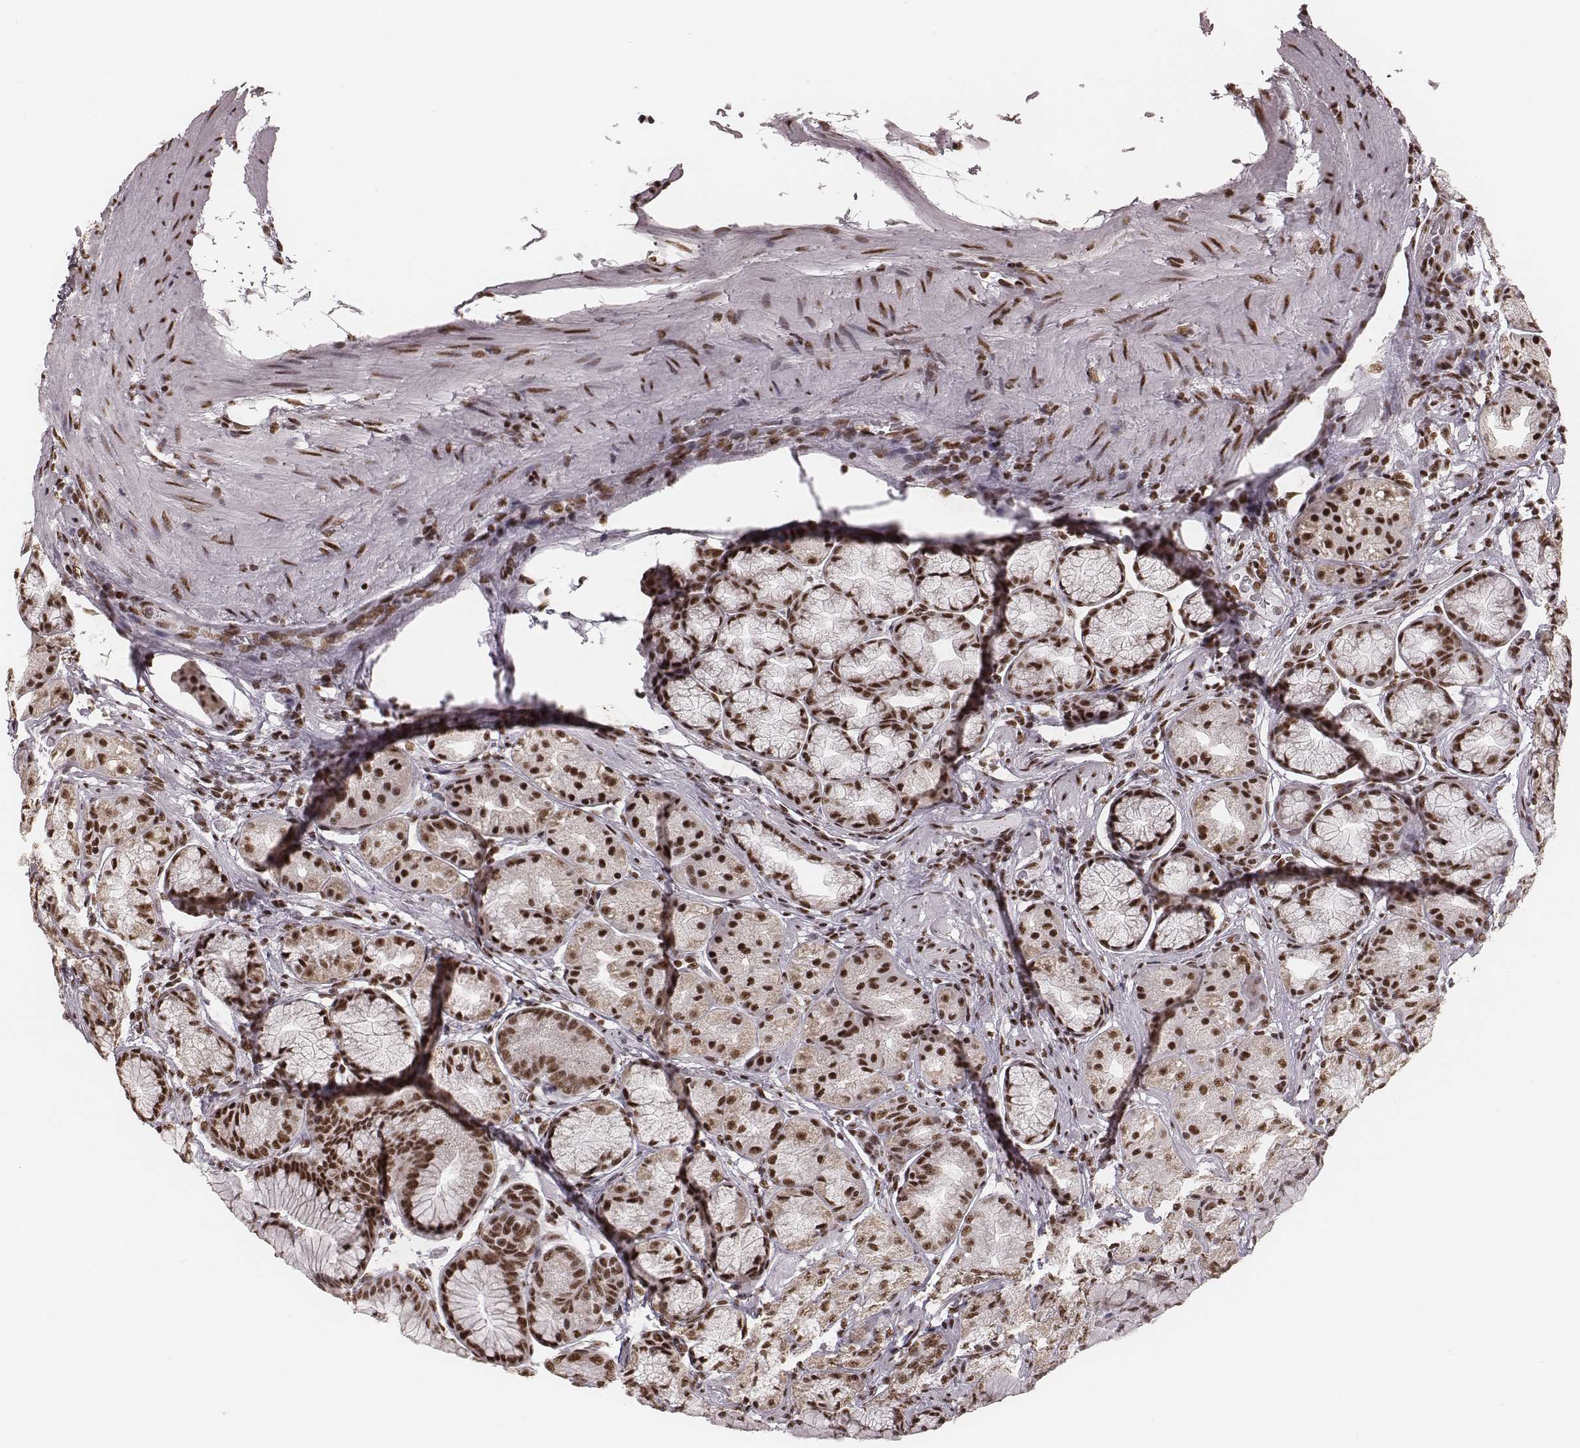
{"staining": {"intensity": "strong", "quantity": ">75%", "location": "nuclear"}, "tissue": "stomach", "cell_type": "Glandular cells", "image_type": "normal", "snomed": [{"axis": "morphology", "description": "Normal tissue, NOS"}, {"axis": "morphology", "description": "Adenocarcinoma, NOS"}, {"axis": "morphology", "description": "Adenocarcinoma, High grade"}, {"axis": "topography", "description": "Stomach, upper"}, {"axis": "topography", "description": "Stomach"}], "caption": "IHC staining of unremarkable stomach, which exhibits high levels of strong nuclear expression in about >75% of glandular cells indicating strong nuclear protein positivity. The staining was performed using DAB (3,3'-diaminobenzidine) (brown) for protein detection and nuclei were counterstained in hematoxylin (blue).", "gene": "LUC7L", "patient": {"sex": "female", "age": 65}}